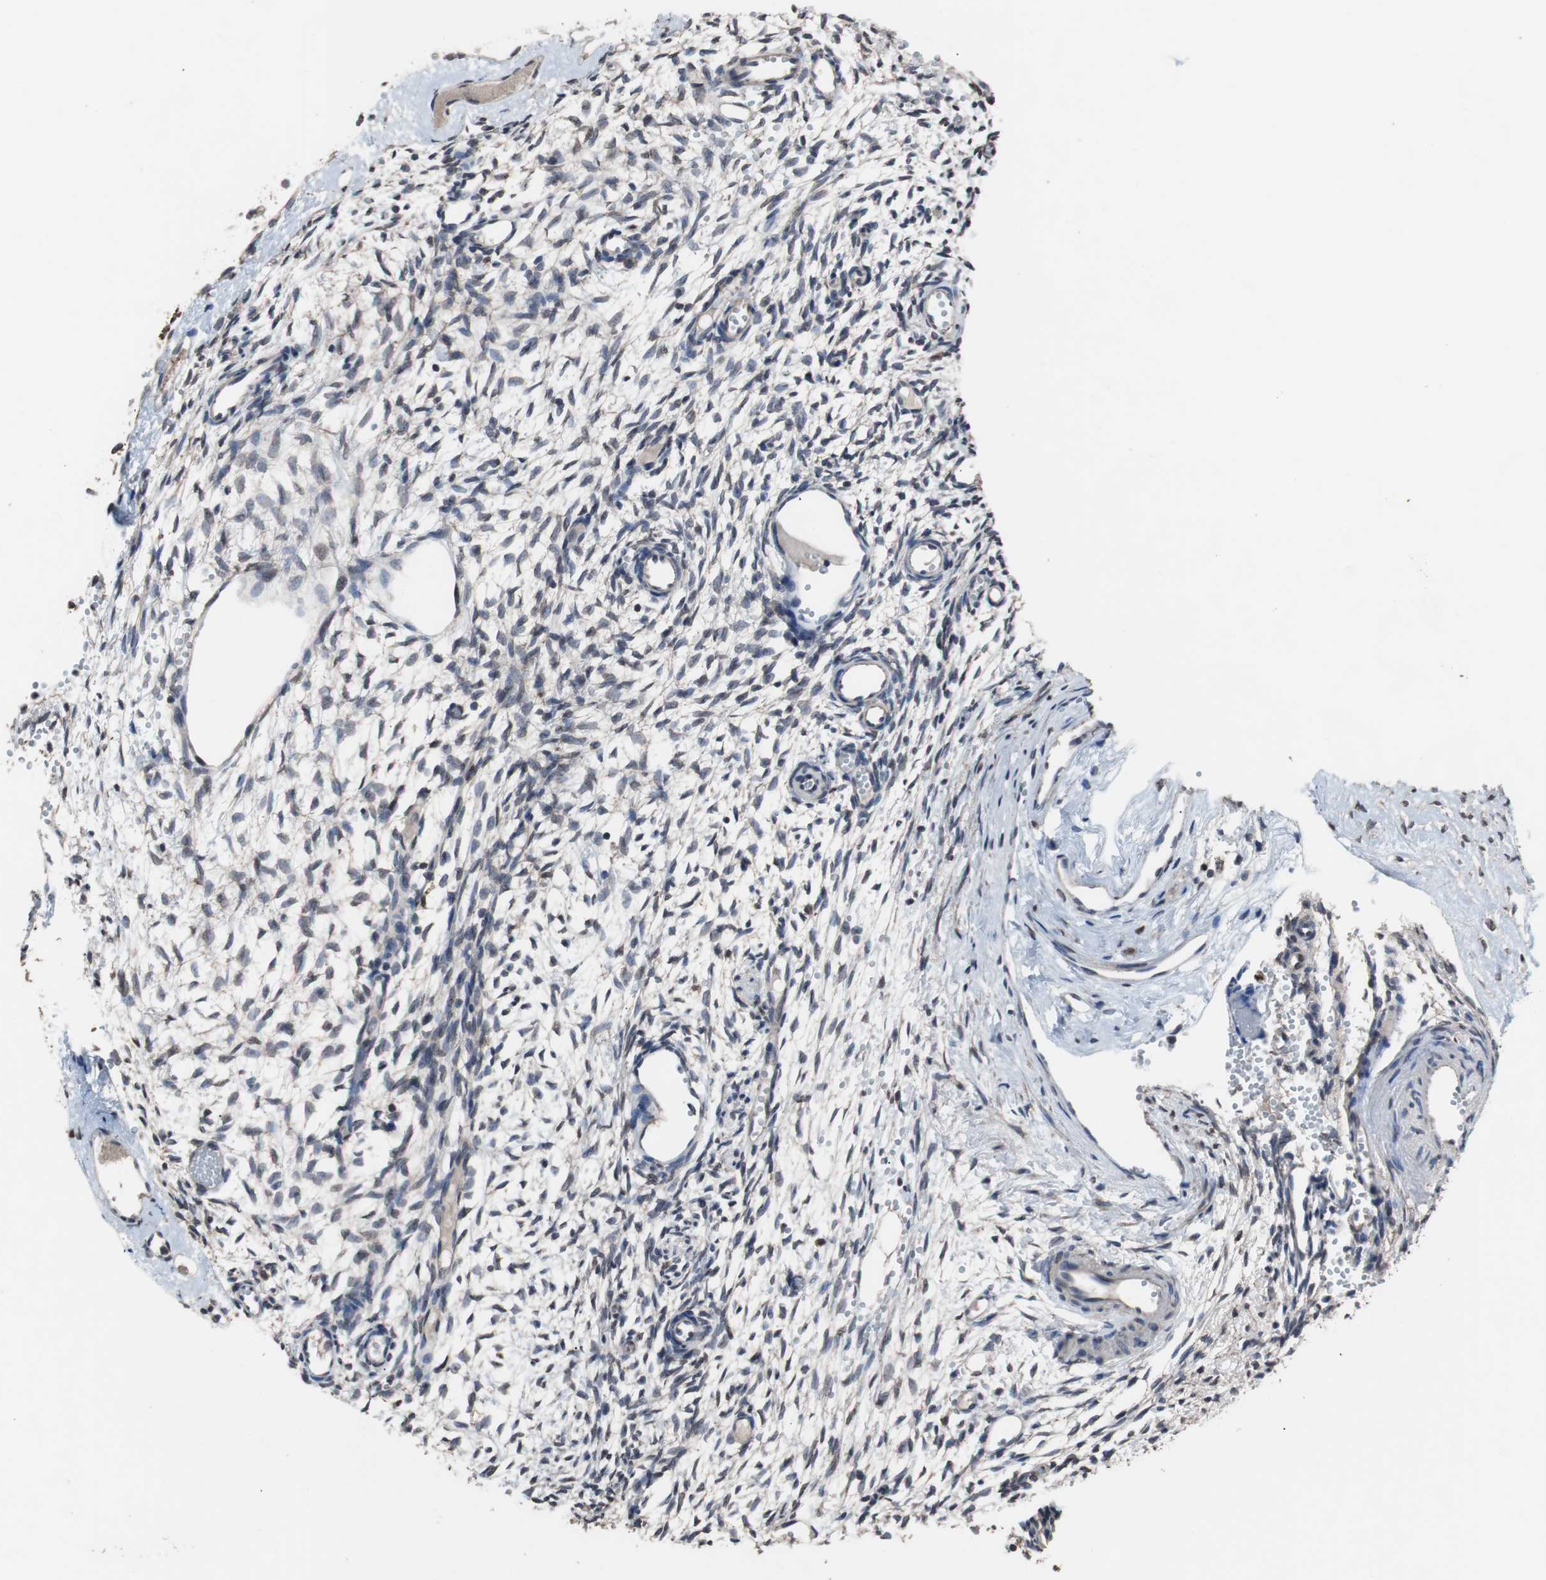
{"staining": {"intensity": "weak", "quantity": "25%-75%", "location": "nuclear"}, "tissue": "ovary", "cell_type": "Ovarian stroma cells", "image_type": "normal", "snomed": [{"axis": "morphology", "description": "Normal tissue, NOS"}, {"axis": "topography", "description": "Ovary"}], "caption": "A low amount of weak nuclear expression is appreciated in approximately 25%-75% of ovarian stroma cells in unremarkable ovary.", "gene": "MED27", "patient": {"sex": "female", "age": 35}}